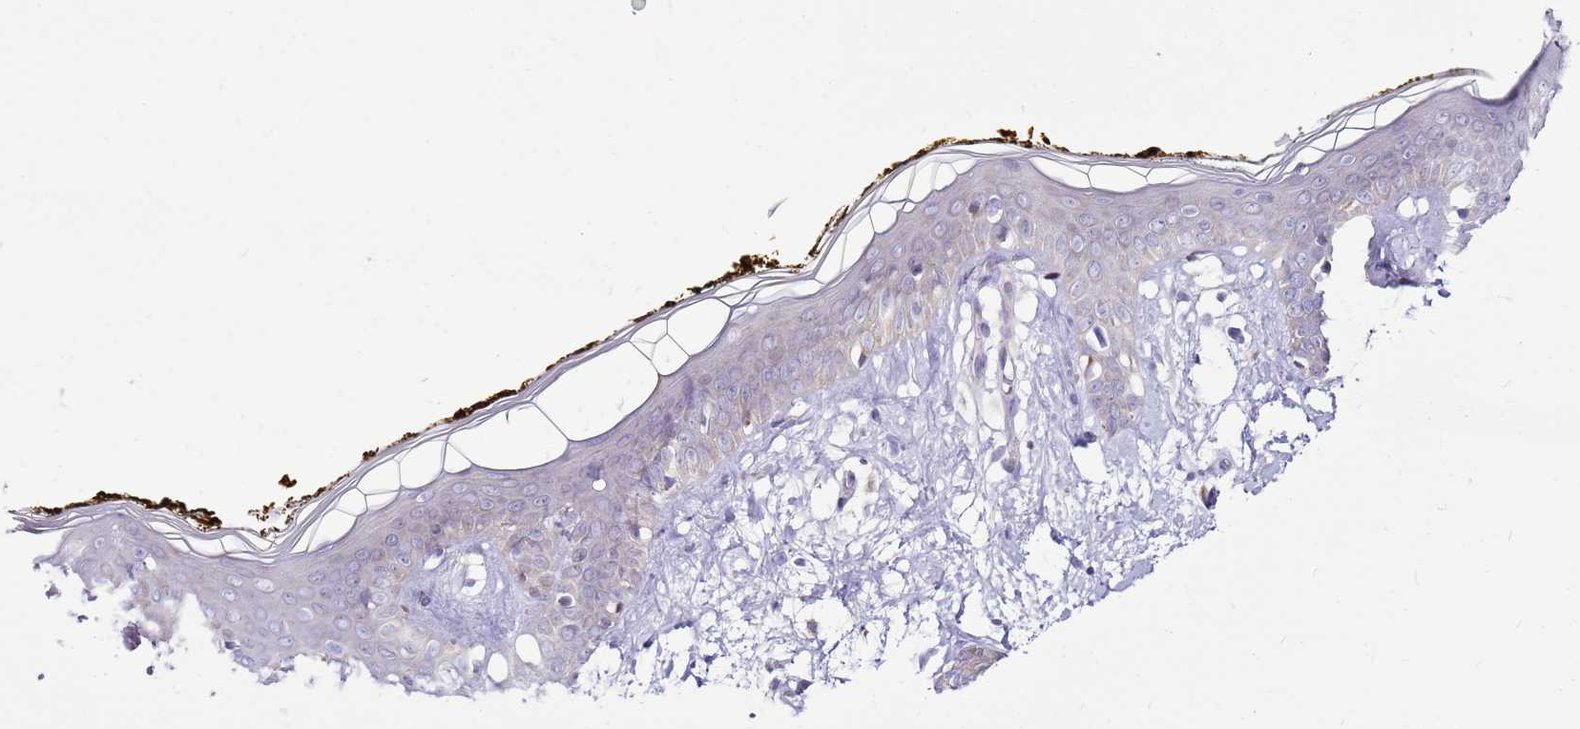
{"staining": {"intensity": "weak", "quantity": ">75%", "location": "cytoplasmic/membranous"}, "tissue": "skin", "cell_type": "Fibroblasts", "image_type": "normal", "snomed": [{"axis": "morphology", "description": "Normal tissue, NOS"}, {"axis": "topography", "description": "Skin"}], "caption": "Benign skin was stained to show a protein in brown. There is low levels of weak cytoplasmic/membranous staining in approximately >75% of fibroblasts. (IHC, brightfield microscopy, high magnification).", "gene": "MRPL36", "patient": {"sex": "female", "age": 34}}